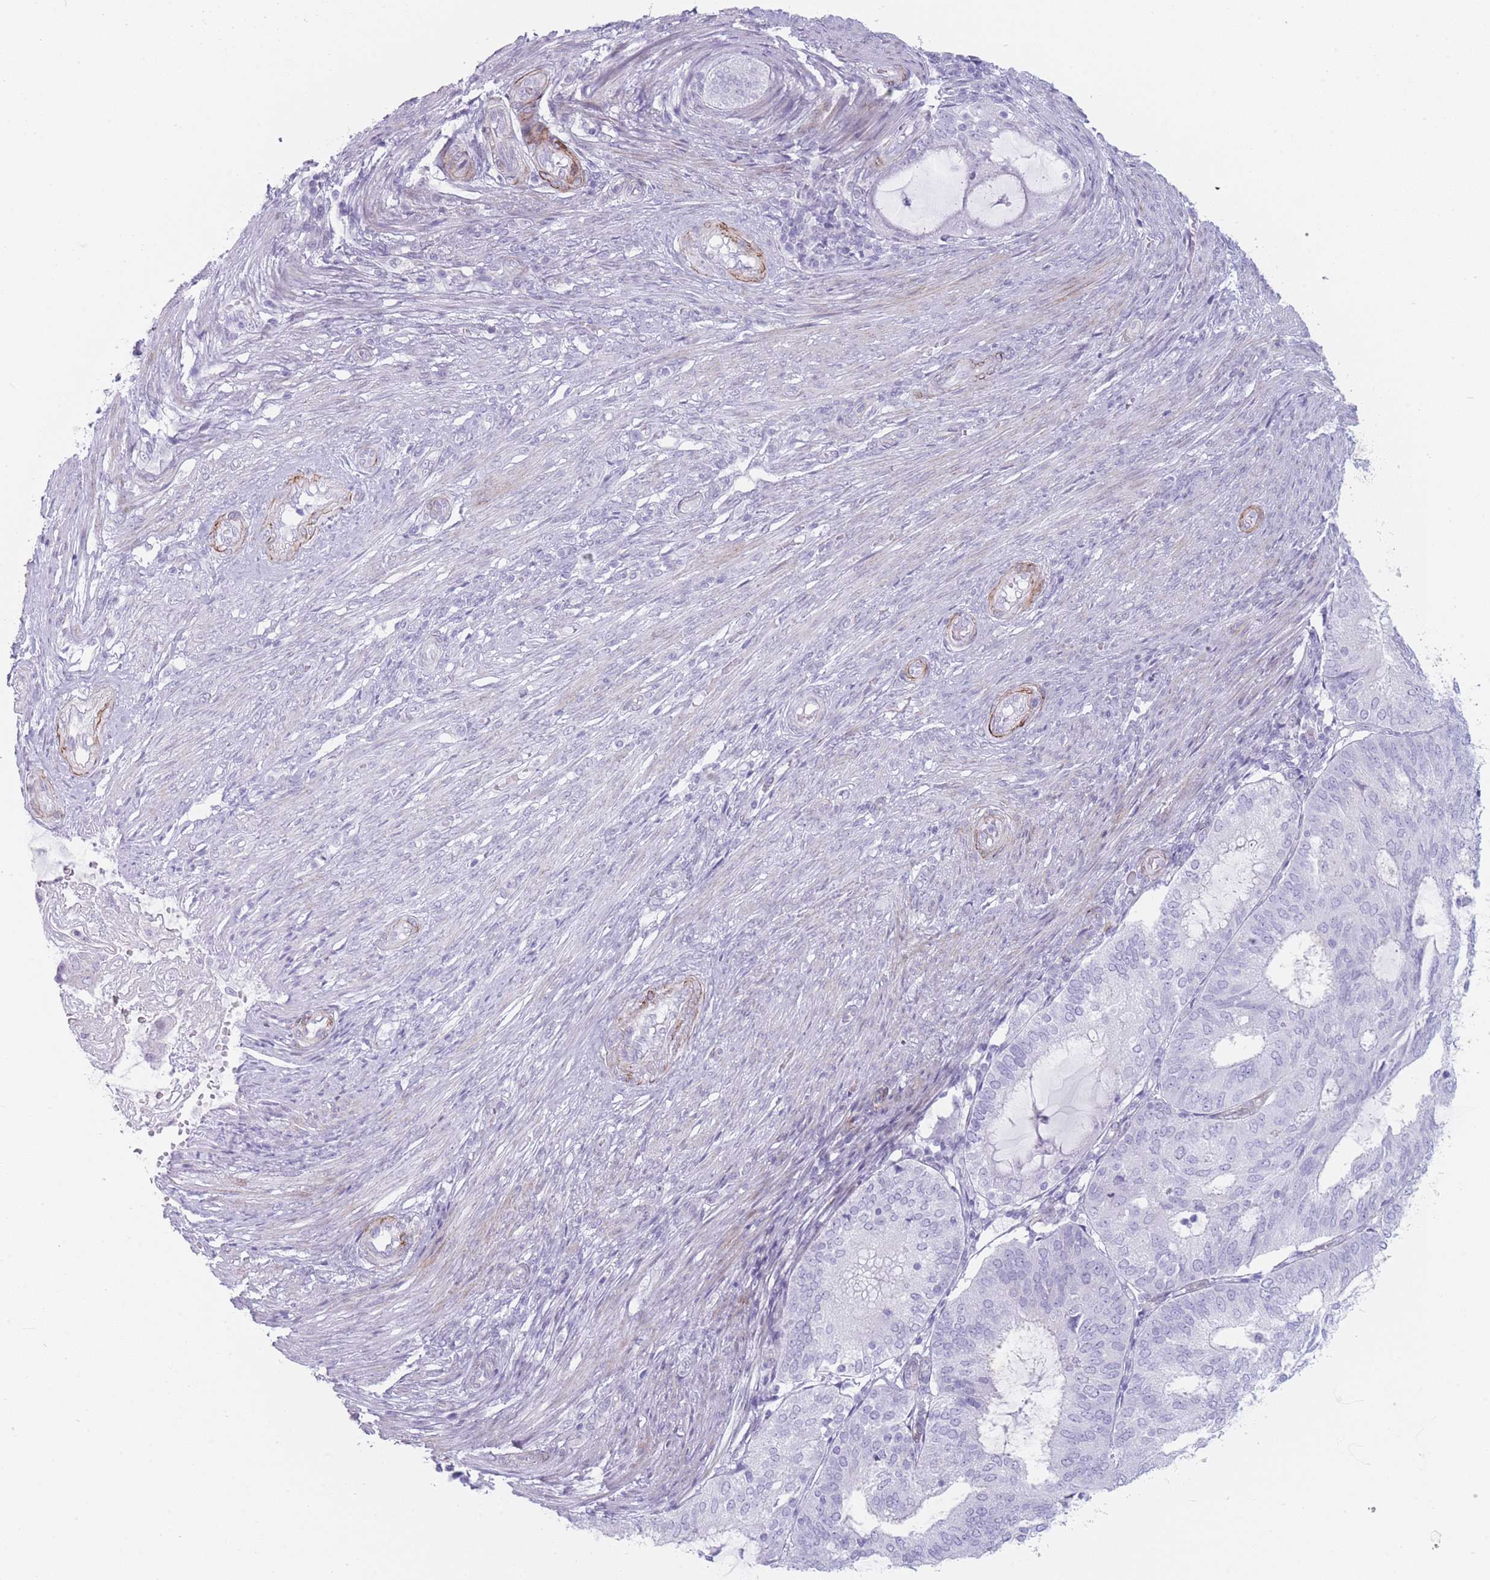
{"staining": {"intensity": "negative", "quantity": "none", "location": "none"}, "tissue": "endometrial cancer", "cell_type": "Tumor cells", "image_type": "cancer", "snomed": [{"axis": "morphology", "description": "Adenocarcinoma, NOS"}, {"axis": "topography", "description": "Endometrium"}], "caption": "A high-resolution micrograph shows immunohistochemistry staining of endometrial cancer (adenocarcinoma), which reveals no significant positivity in tumor cells. (Stains: DAB immunohistochemistry with hematoxylin counter stain, Microscopy: brightfield microscopy at high magnification).", "gene": "IFNA6", "patient": {"sex": "female", "age": 81}}